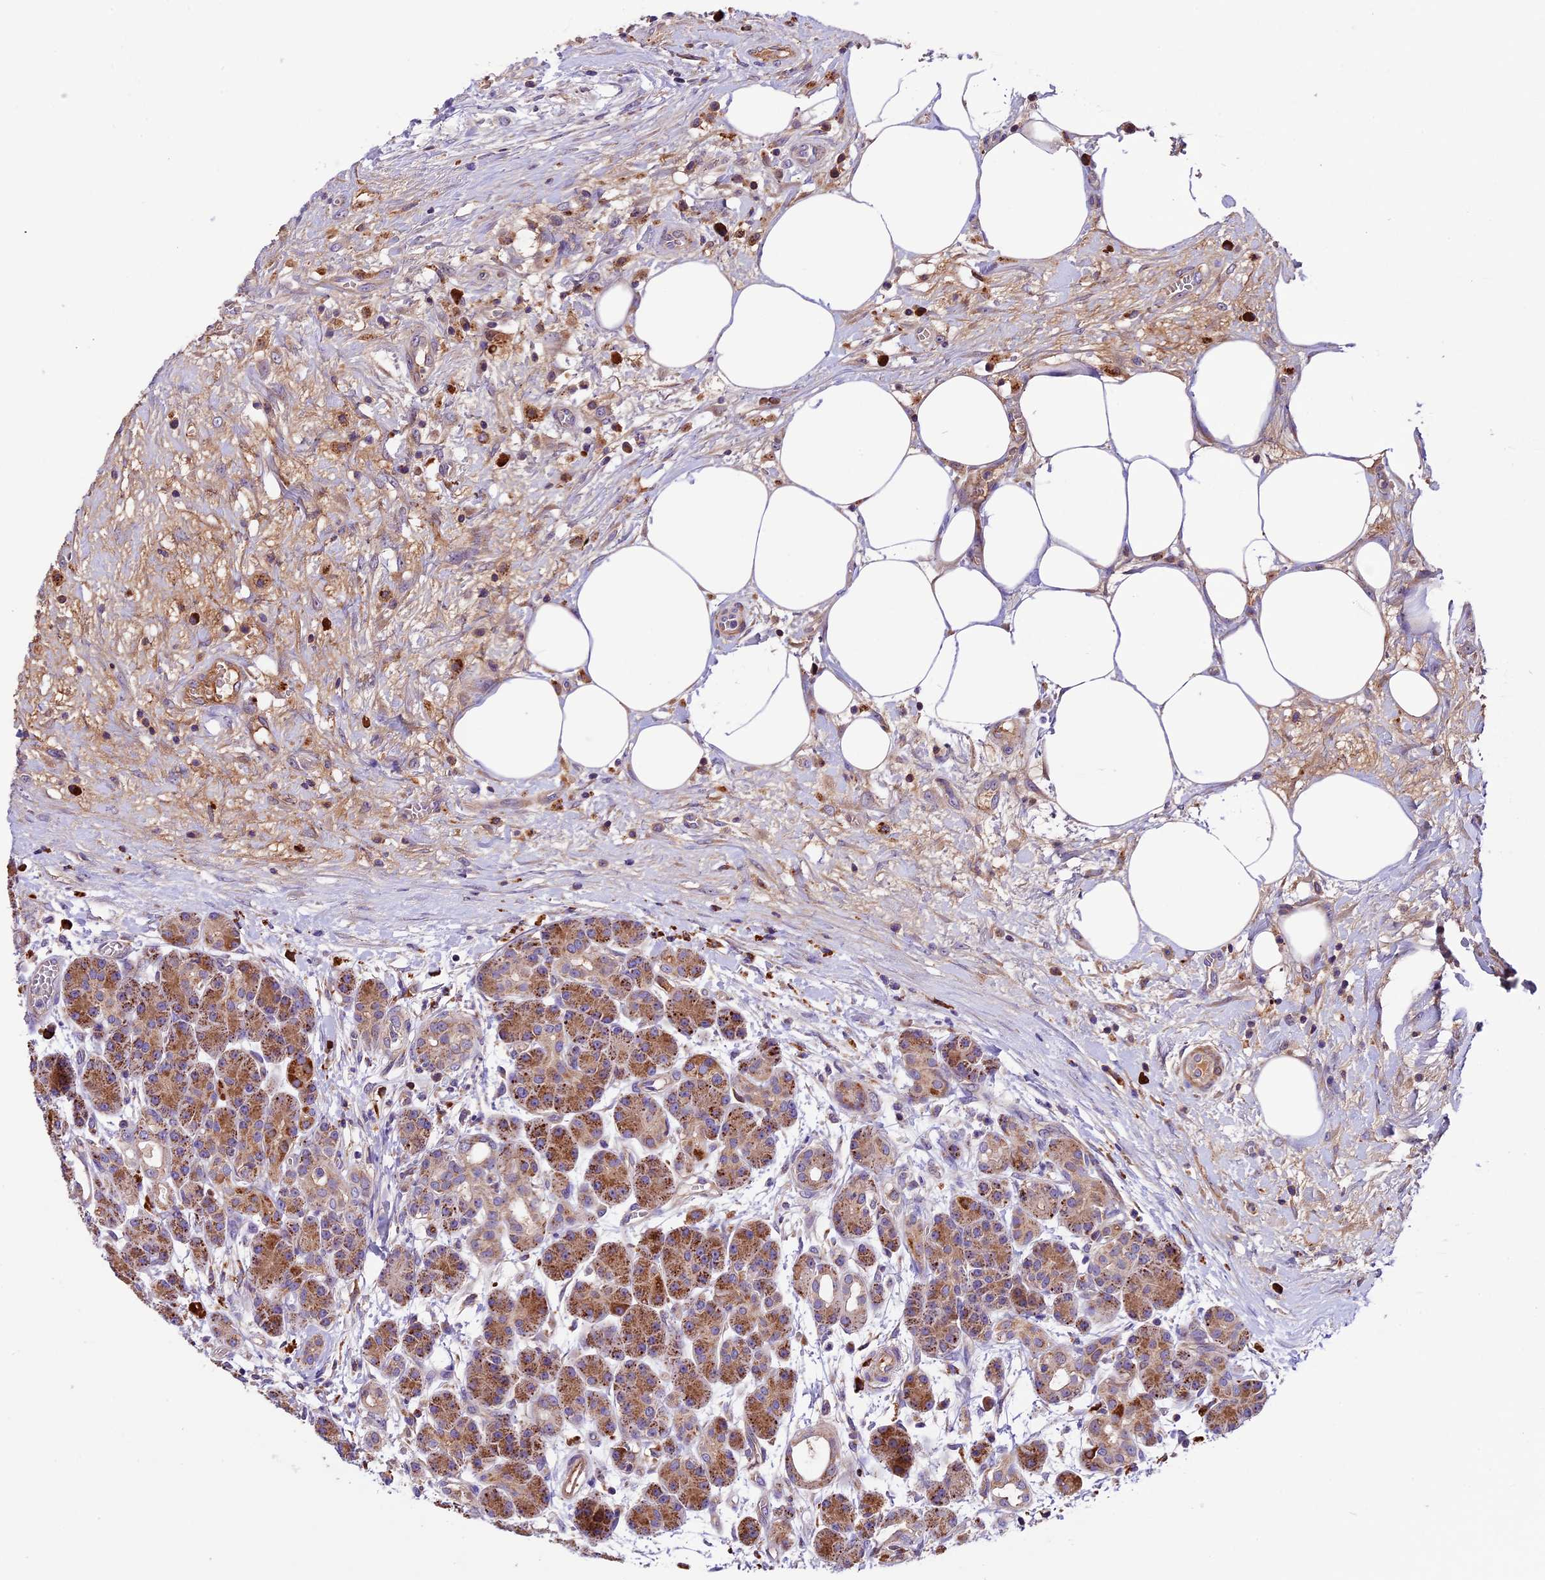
{"staining": {"intensity": "moderate", "quantity": ">75%", "location": "cytoplasmic/membranous"}, "tissue": "pancreas", "cell_type": "Exocrine glandular cells", "image_type": "normal", "snomed": [{"axis": "morphology", "description": "Normal tissue, NOS"}, {"axis": "topography", "description": "Pancreas"}], "caption": "Immunohistochemistry (IHC) (DAB (3,3'-diaminobenzidine)) staining of normal pancreas demonstrates moderate cytoplasmic/membranous protein positivity in about >75% of exocrine glandular cells.", "gene": "METTL22", "patient": {"sex": "male", "age": 63}}